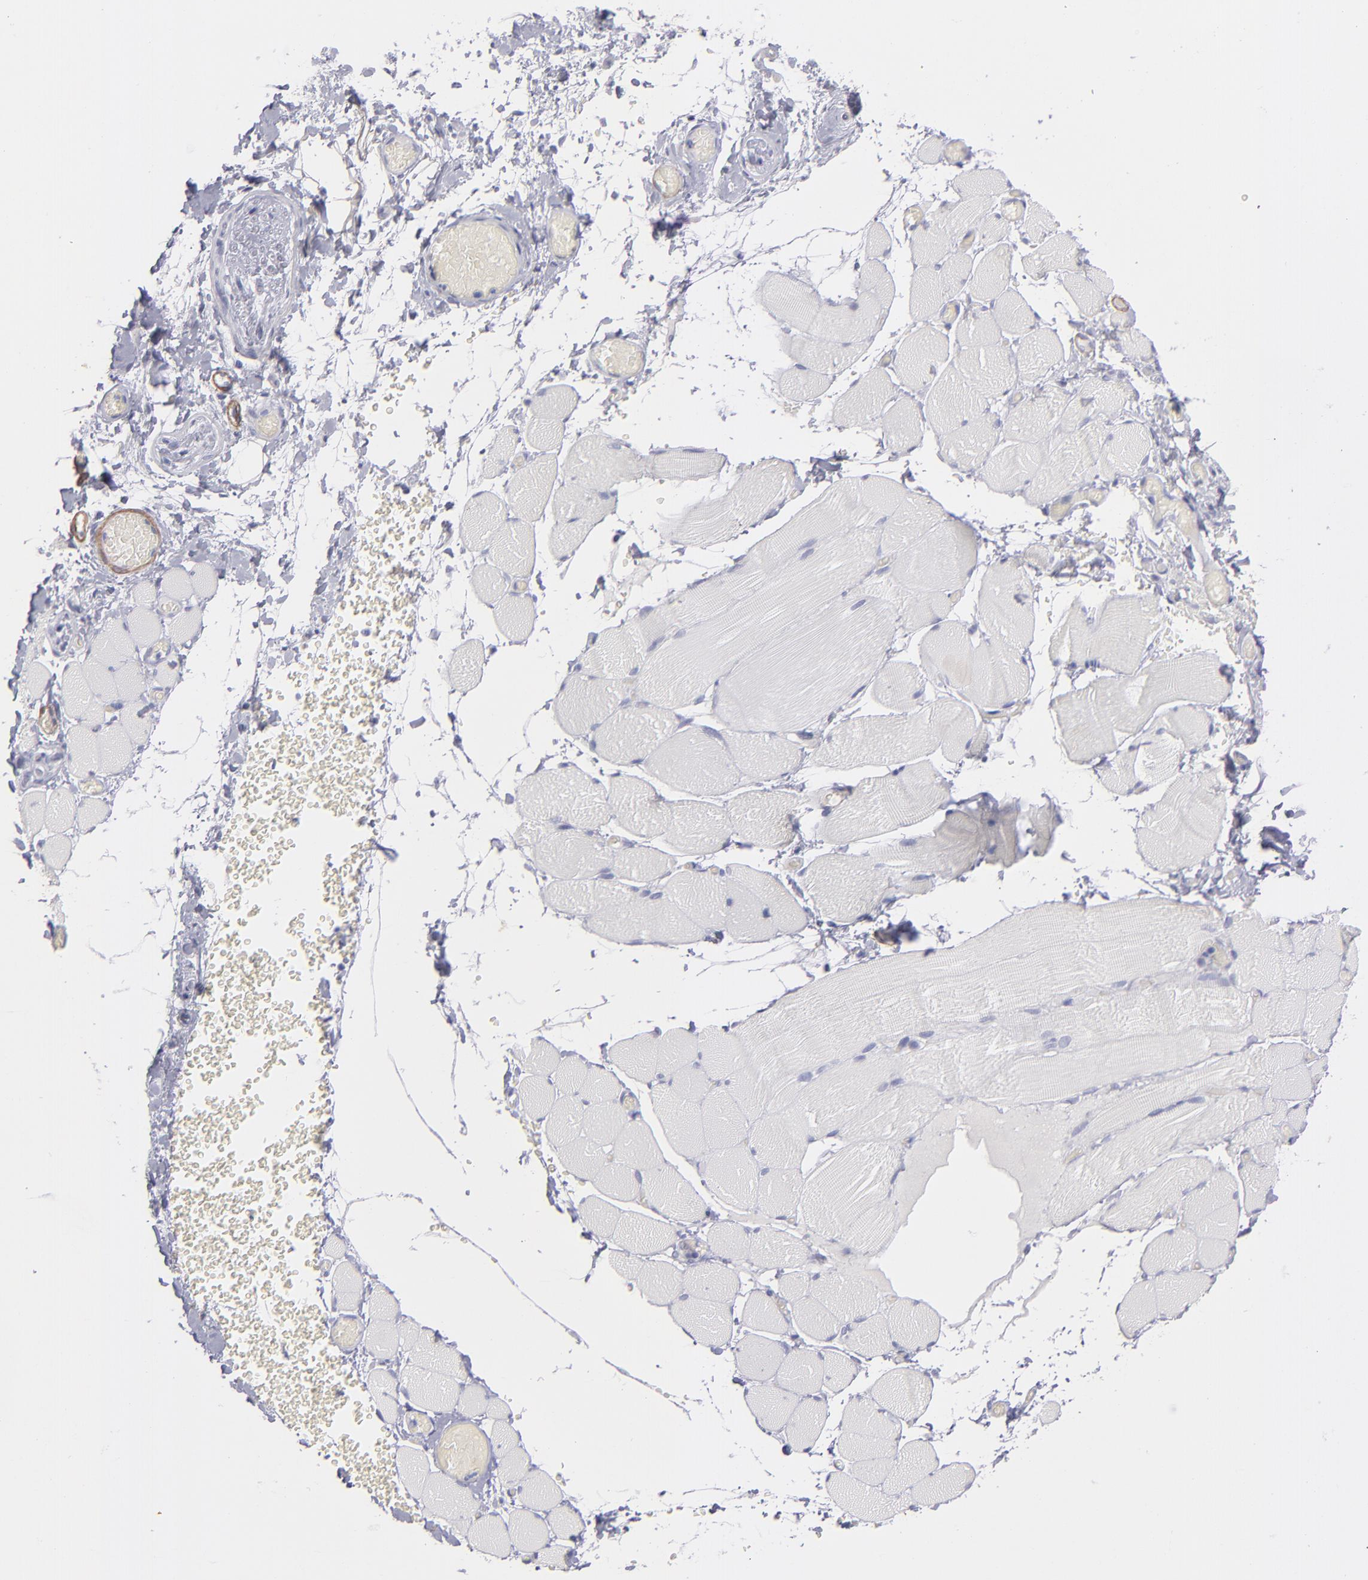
{"staining": {"intensity": "negative", "quantity": "none", "location": "none"}, "tissue": "skeletal muscle", "cell_type": "Myocytes", "image_type": "normal", "snomed": [{"axis": "morphology", "description": "Normal tissue, NOS"}, {"axis": "topography", "description": "Skeletal muscle"}, {"axis": "topography", "description": "Soft tissue"}], "caption": "Normal skeletal muscle was stained to show a protein in brown. There is no significant positivity in myocytes. Nuclei are stained in blue.", "gene": "MYH11", "patient": {"sex": "female", "age": 58}}